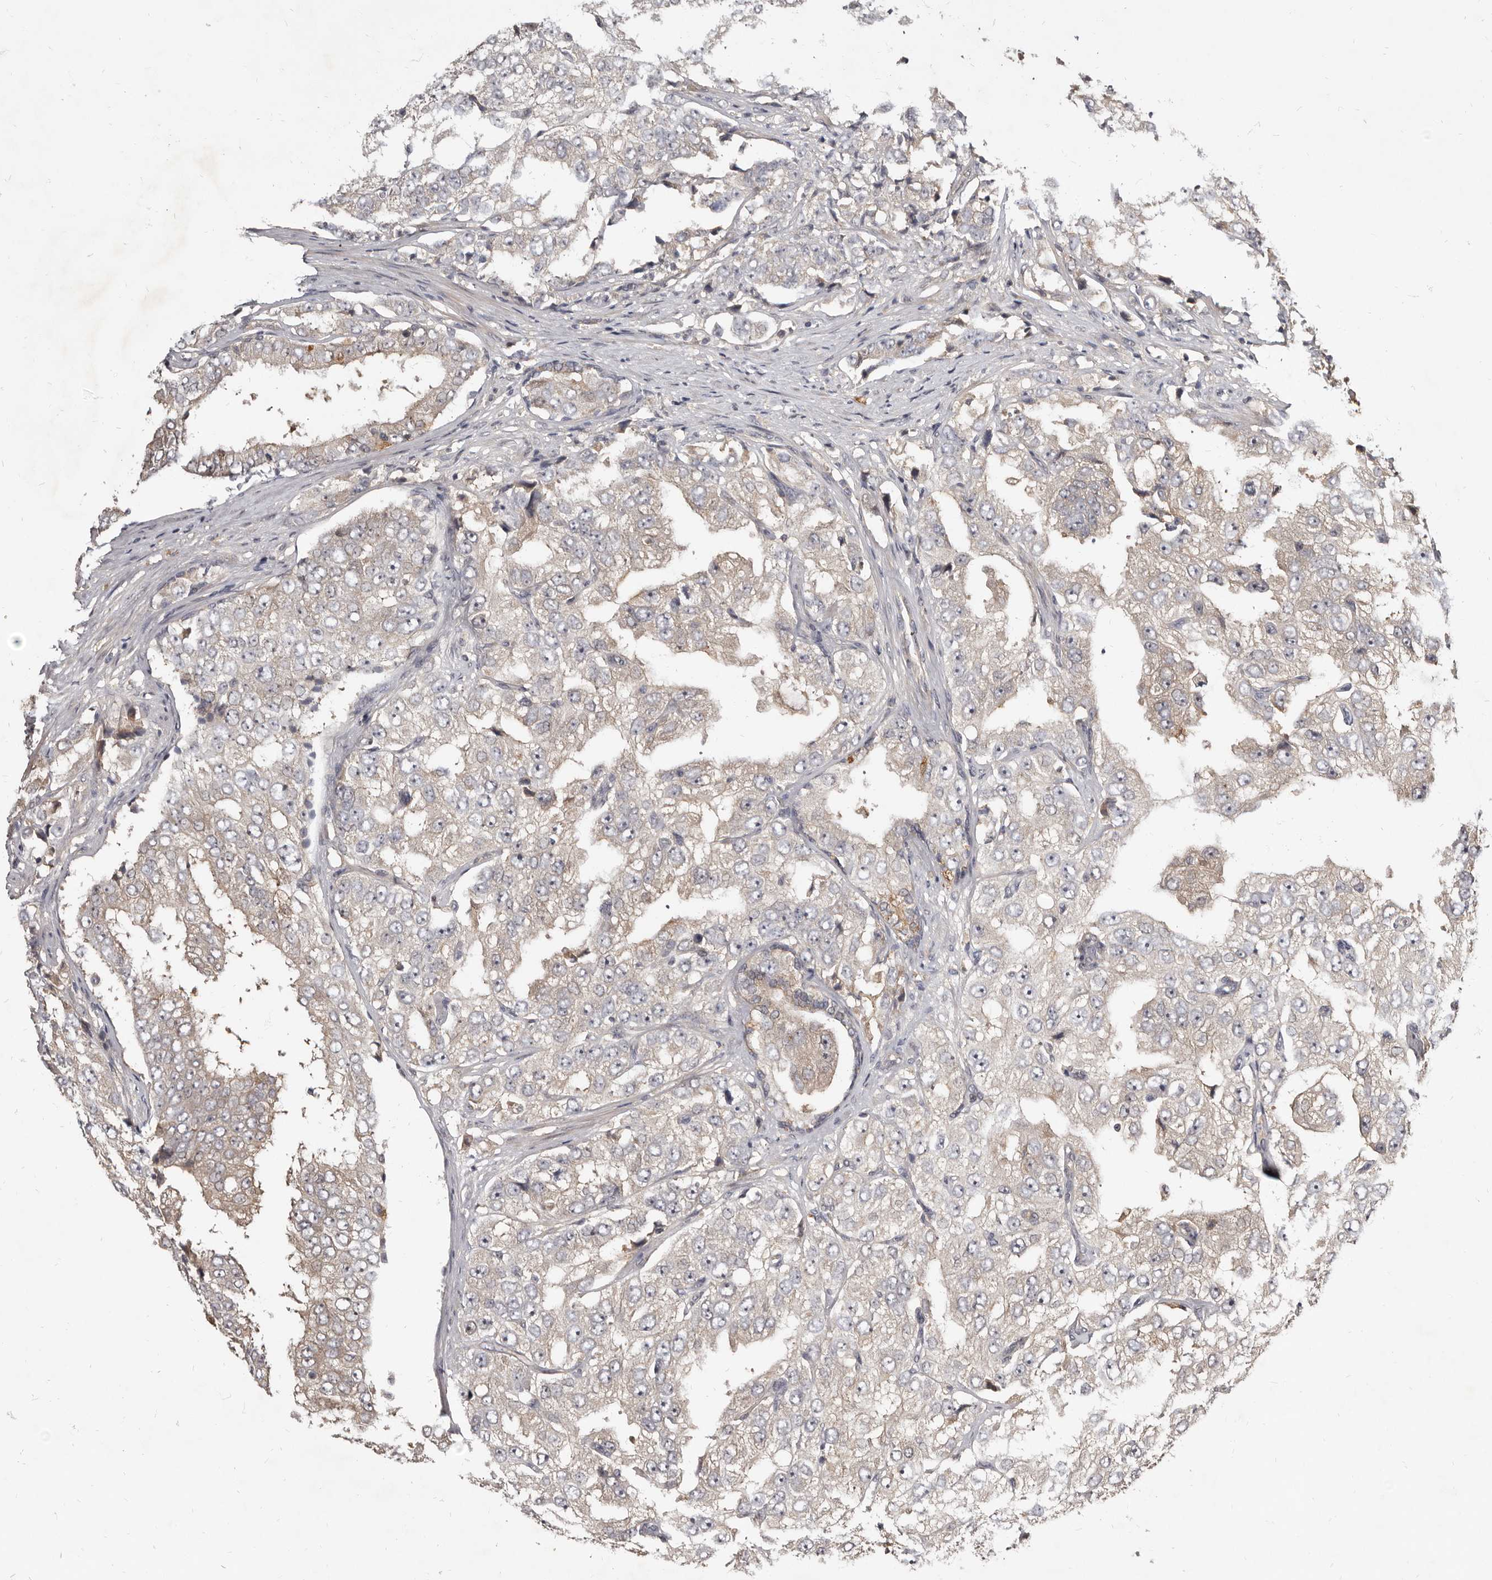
{"staining": {"intensity": "weak", "quantity": "<25%", "location": "cytoplasmic/membranous"}, "tissue": "prostate cancer", "cell_type": "Tumor cells", "image_type": "cancer", "snomed": [{"axis": "morphology", "description": "Adenocarcinoma, High grade"}, {"axis": "topography", "description": "Prostate"}], "caption": "Immunohistochemistry (IHC) photomicrograph of prostate high-grade adenocarcinoma stained for a protein (brown), which demonstrates no staining in tumor cells.", "gene": "INAVA", "patient": {"sex": "male", "age": 58}}